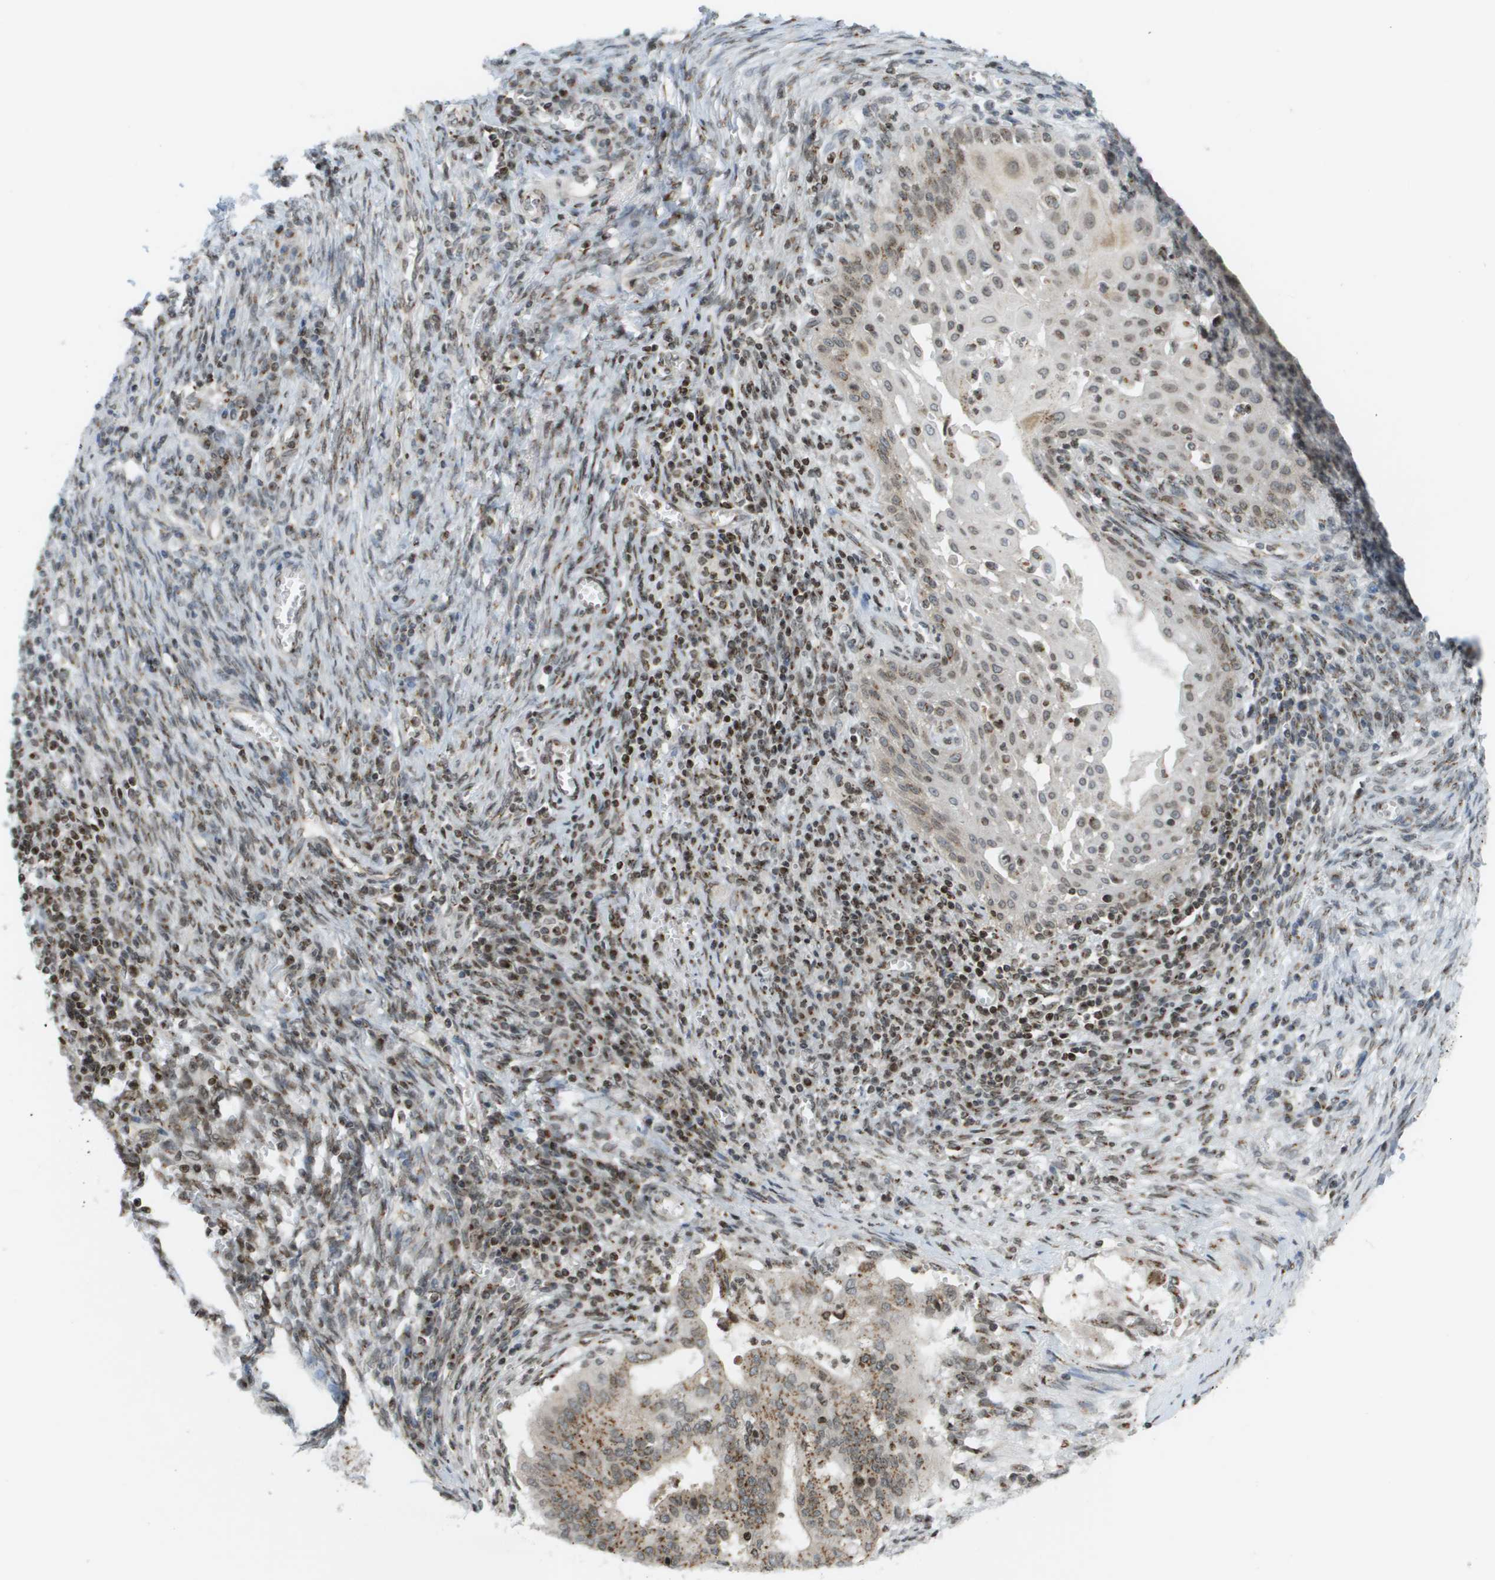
{"staining": {"intensity": "moderate", "quantity": ">75%", "location": "cytoplasmic/membranous,nuclear"}, "tissue": "cervical cancer", "cell_type": "Tumor cells", "image_type": "cancer", "snomed": [{"axis": "morphology", "description": "Adenocarcinoma, NOS"}, {"axis": "topography", "description": "Cervix"}], "caption": "The photomicrograph displays staining of cervical cancer (adenocarcinoma), revealing moderate cytoplasmic/membranous and nuclear protein staining (brown color) within tumor cells. (Stains: DAB (3,3'-diaminobenzidine) in brown, nuclei in blue, Microscopy: brightfield microscopy at high magnification).", "gene": "EVC", "patient": {"sex": "female", "age": 44}}